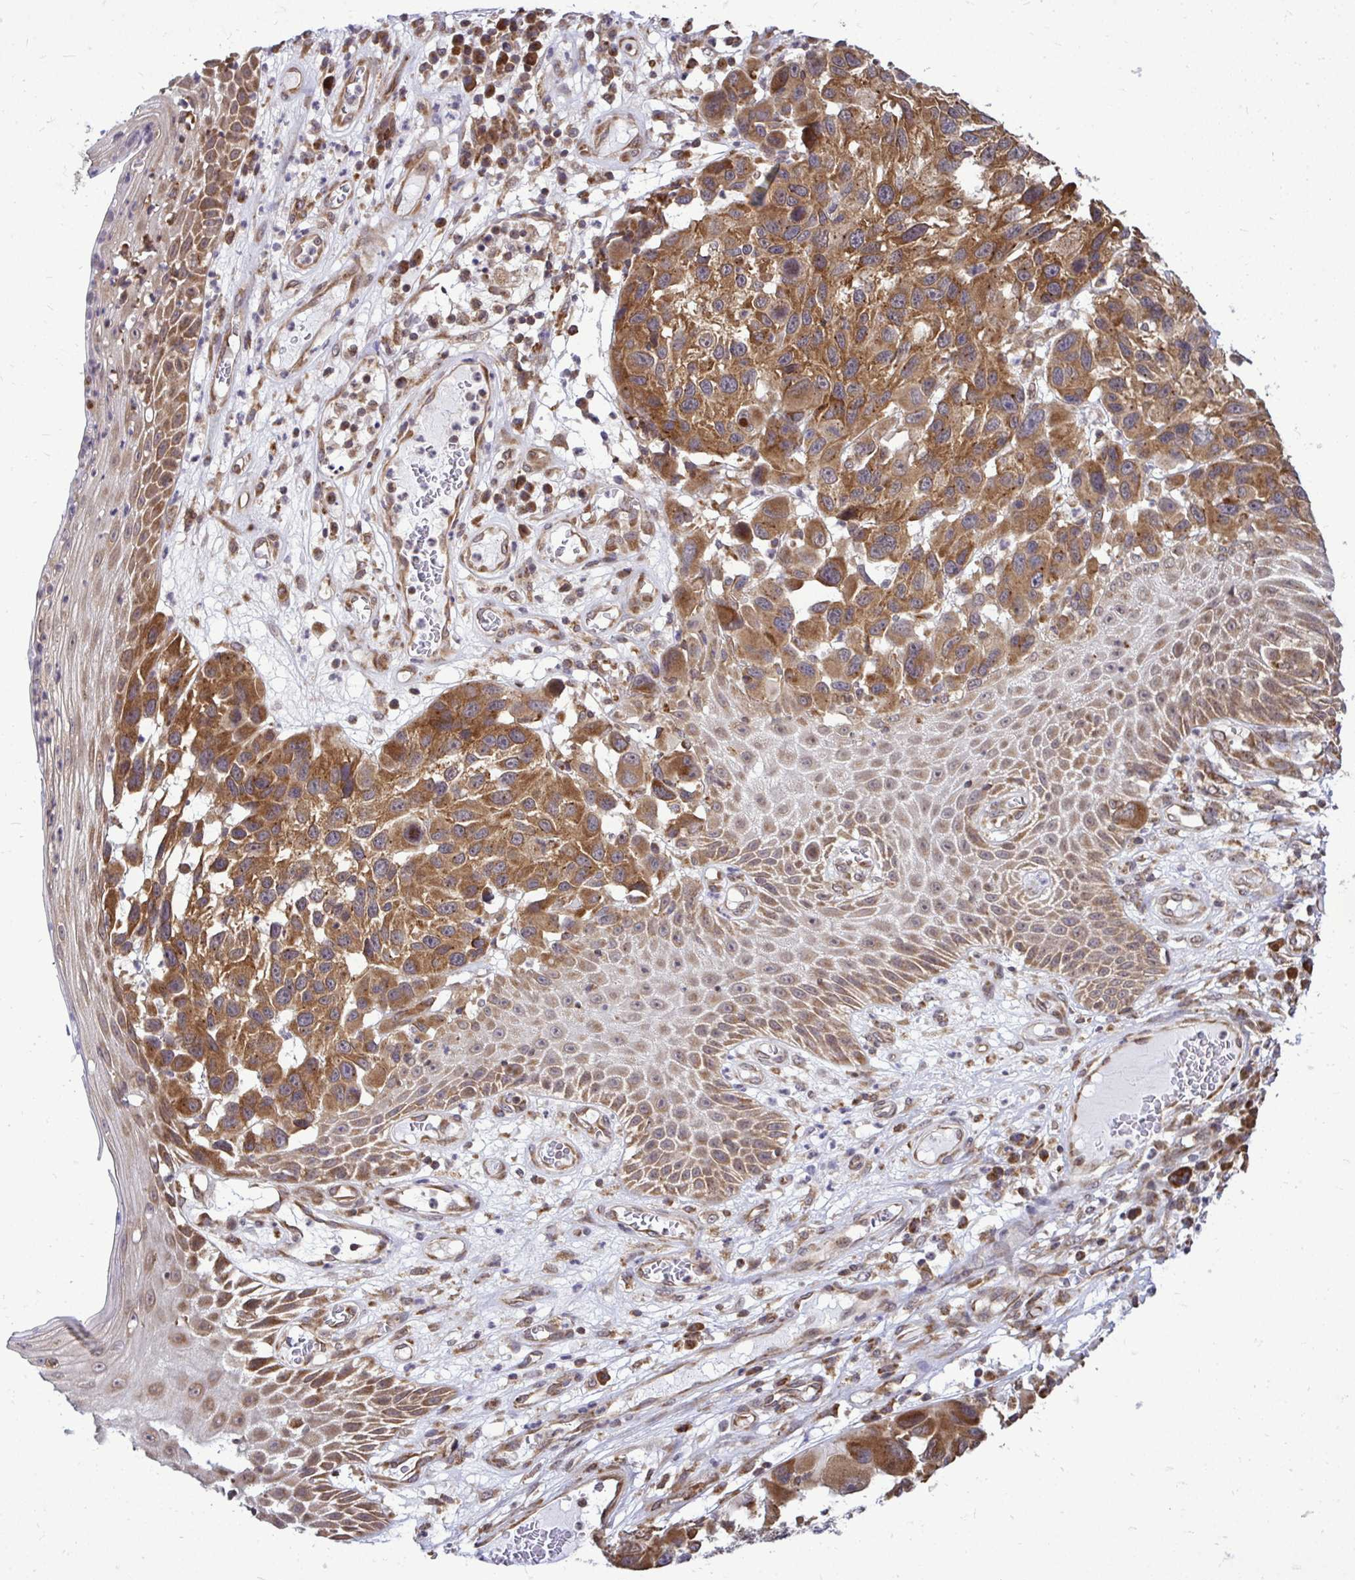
{"staining": {"intensity": "moderate", "quantity": ">75%", "location": "cytoplasmic/membranous"}, "tissue": "melanoma", "cell_type": "Tumor cells", "image_type": "cancer", "snomed": [{"axis": "morphology", "description": "Malignant melanoma, NOS"}, {"axis": "topography", "description": "Skin"}], "caption": "IHC photomicrograph of human melanoma stained for a protein (brown), which reveals medium levels of moderate cytoplasmic/membranous expression in approximately >75% of tumor cells.", "gene": "FMR1", "patient": {"sex": "male", "age": 53}}